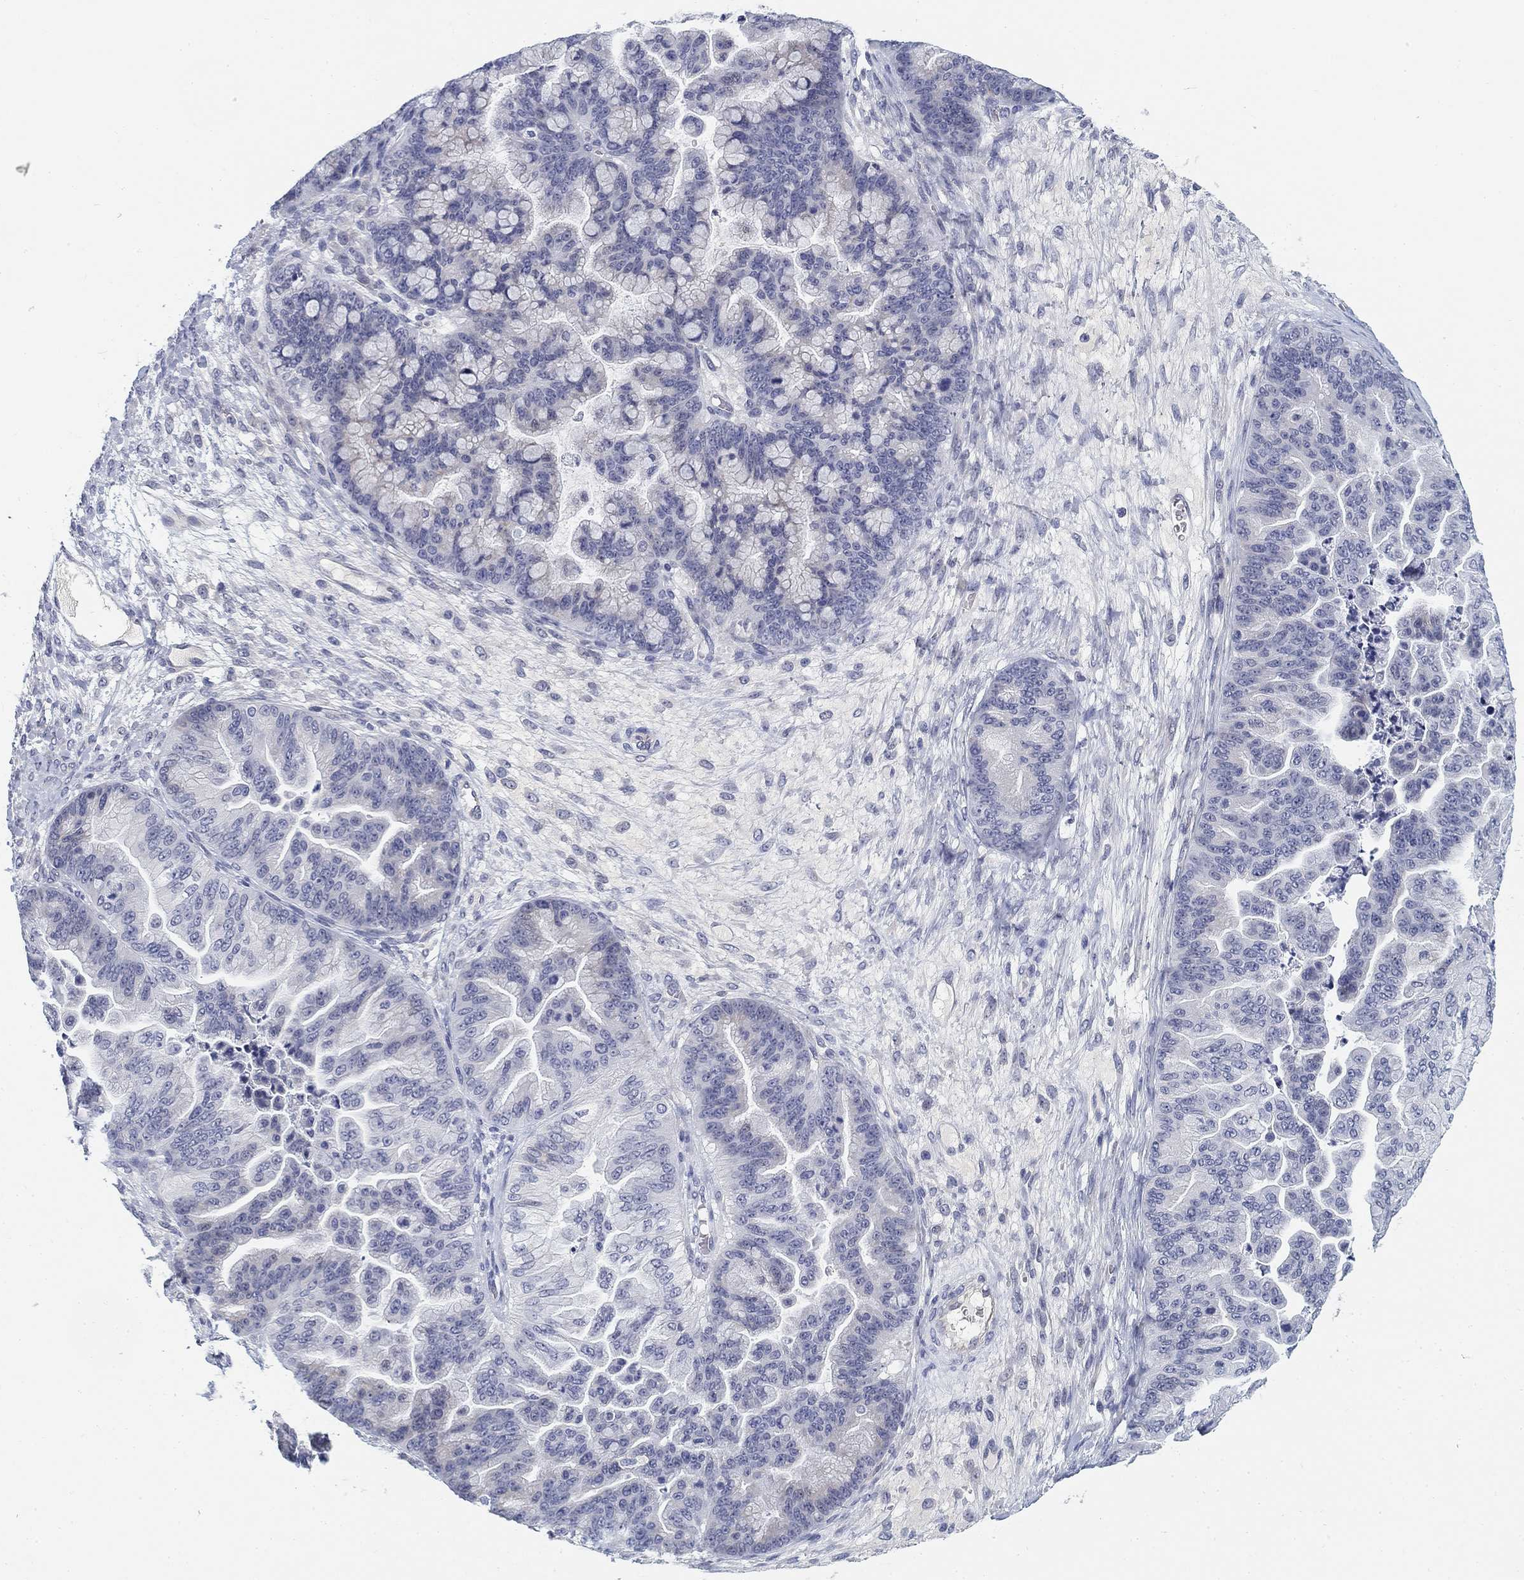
{"staining": {"intensity": "negative", "quantity": "none", "location": "none"}, "tissue": "ovarian cancer", "cell_type": "Tumor cells", "image_type": "cancer", "snomed": [{"axis": "morphology", "description": "Cystadenocarcinoma, mucinous, NOS"}, {"axis": "topography", "description": "Ovary"}], "caption": "Mucinous cystadenocarcinoma (ovarian) was stained to show a protein in brown. There is no significant staining in tumor cells. (DAB immunohistochemistry (IHC) visualized using brightfield microscopy, high magnification).", "gene": "SLC2A5", "patient": {"sex": "female", "age": 67}}